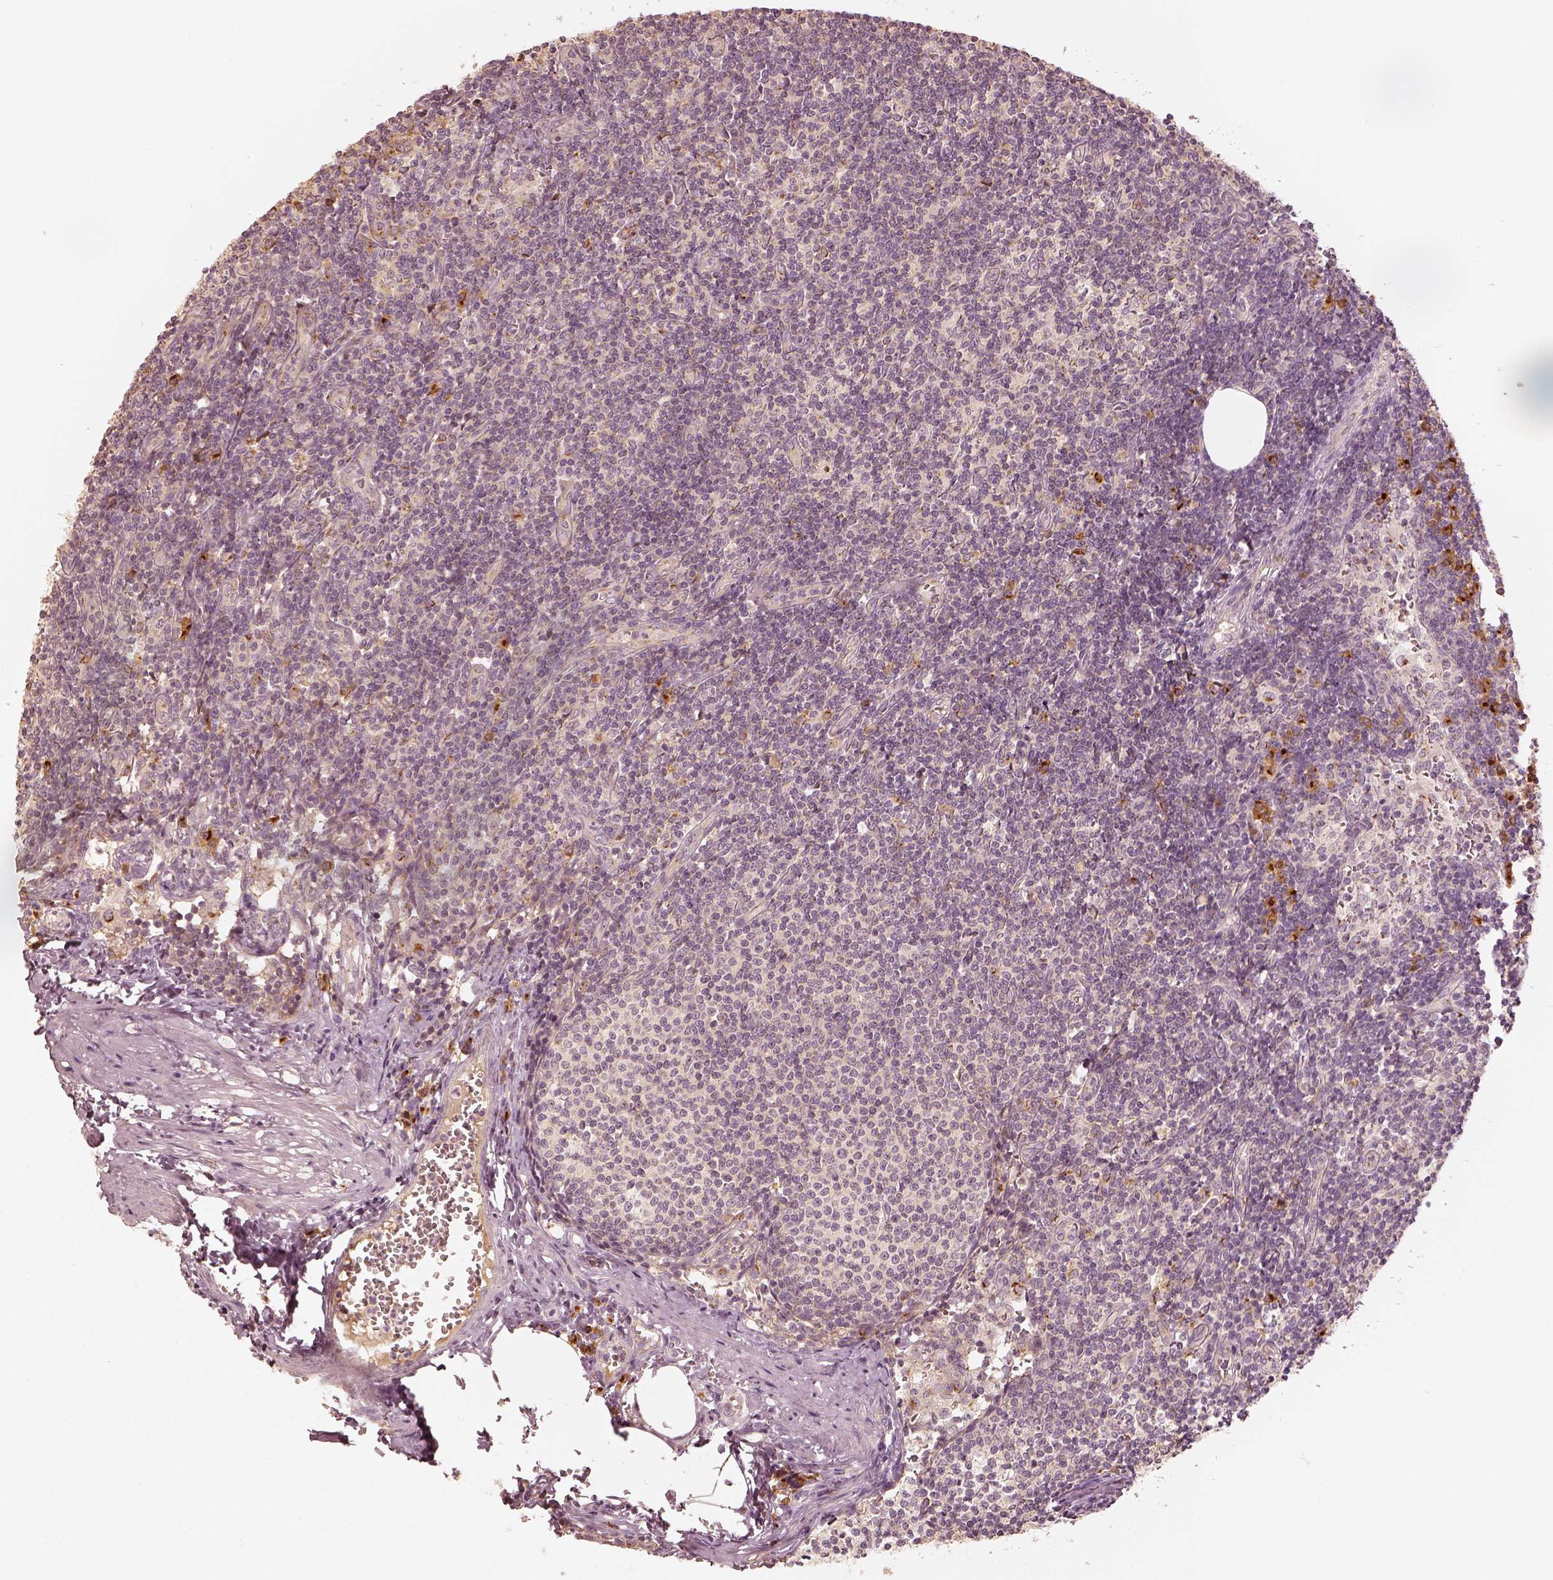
{"staining": {"intensity": "negative", "quantity": "none", "location": "none"}, "tissue": "lymph node", "cell_type": "Germinal center cells", "image_type": "normal", "snomed": [{"axis": "morphology", "description": "Normal tissue, NOS"}, {"axis": "topography", "description": "Lymph node"}], "caption": "Immunohistochemistry (IHC) micrograph of unremarkable lymph node stained for a protein (brown), which reveals no staining in germinal center cells.", "gene": "GORASP2", "patient": {"sex": "female", "age": 50}}